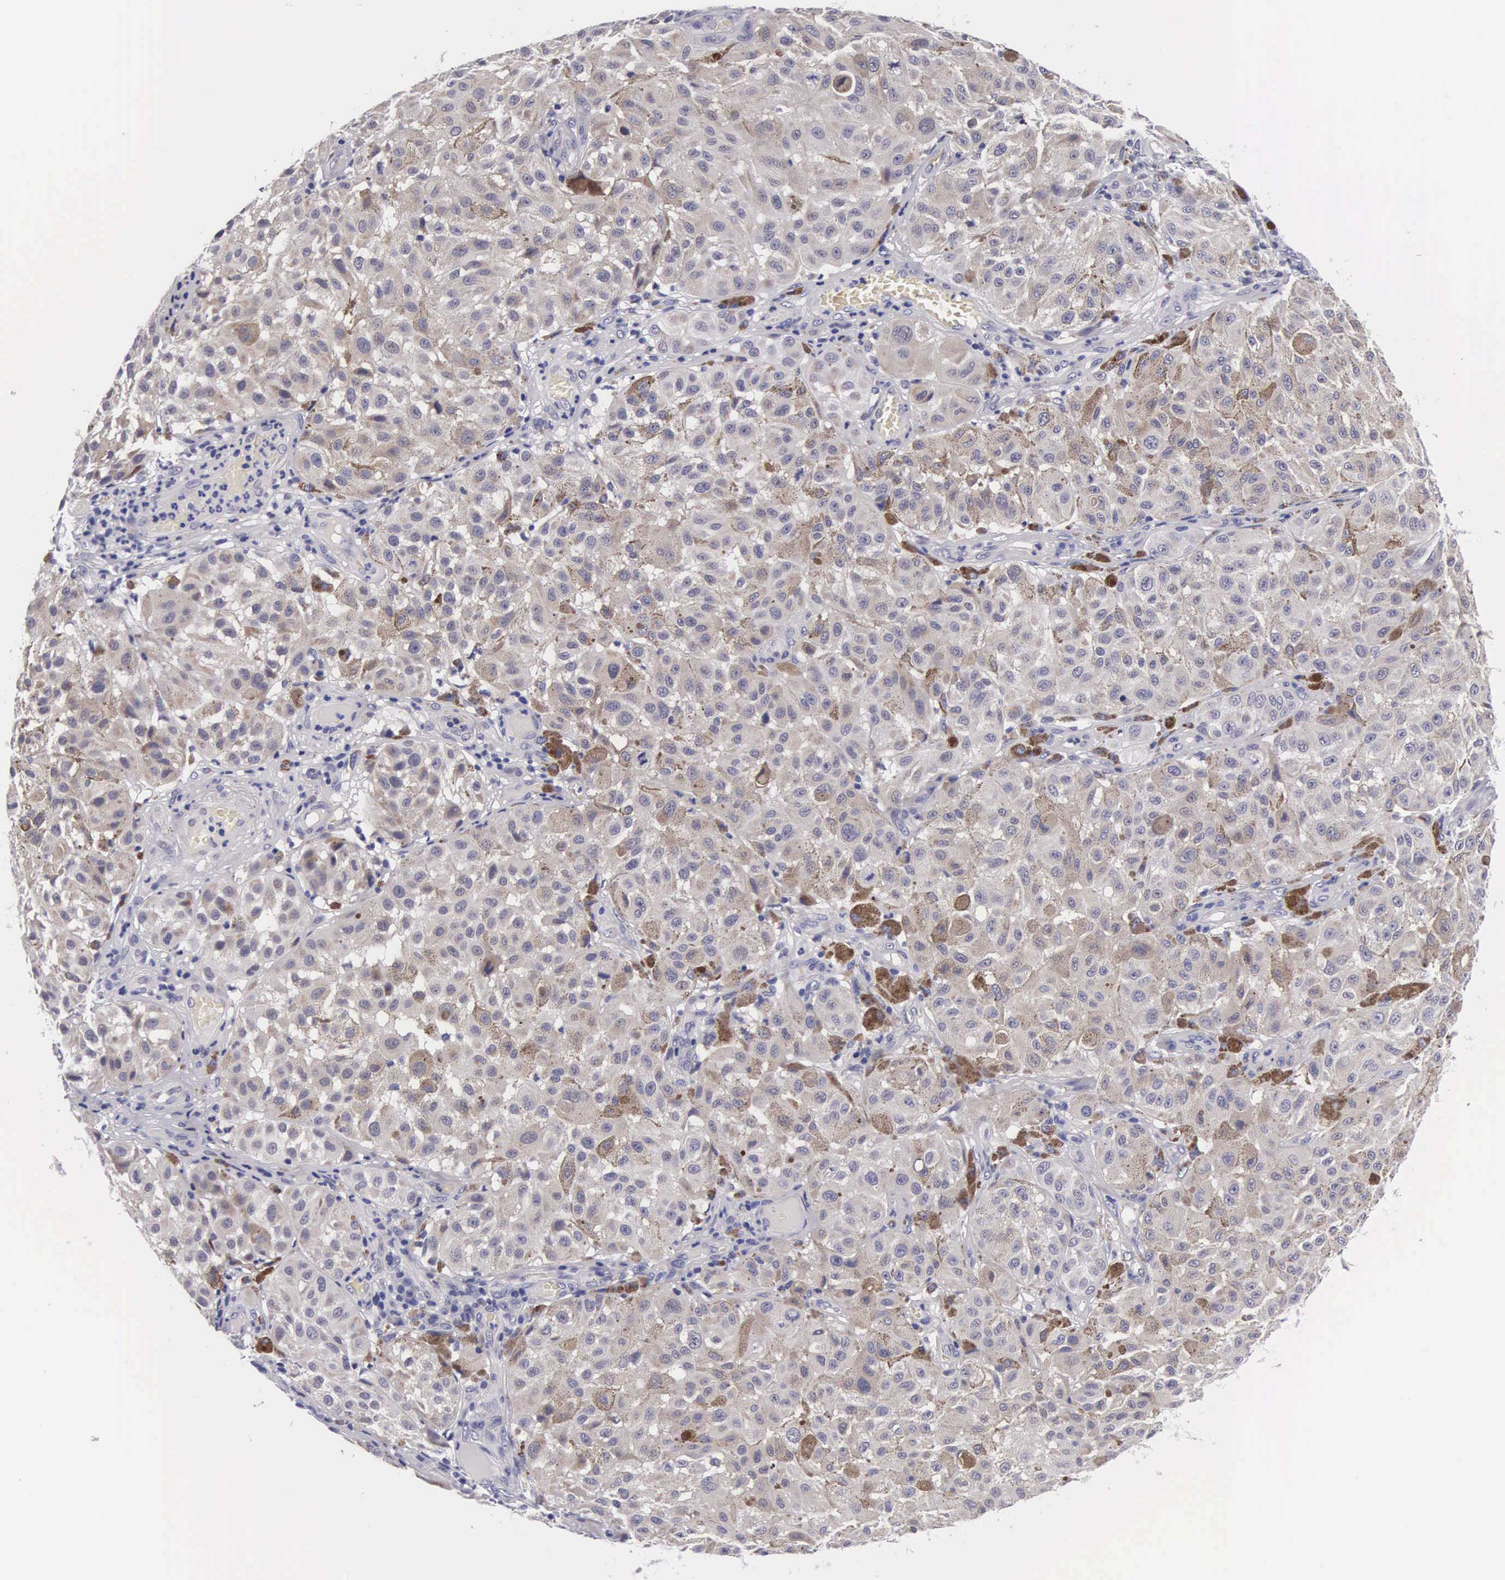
{"staining": {"intensity": "negative", "quantity": "none", "location": "none"}, "tissue": "melanoma", "cell_type": "Tumor cells", "image_type": "cancer", "snomed": [{"axis": "morphology", "description": "Malignant melanoma, NOS"}, {"axis": "topography", "description": "Skin"}], "caption": "An IHC photomicrograph of malignant melanoma is shown. There is no staining in tumor cells of malignant melanoma.", "gene": "SOX11", "patient": {"sex": "female", "age": 64}}